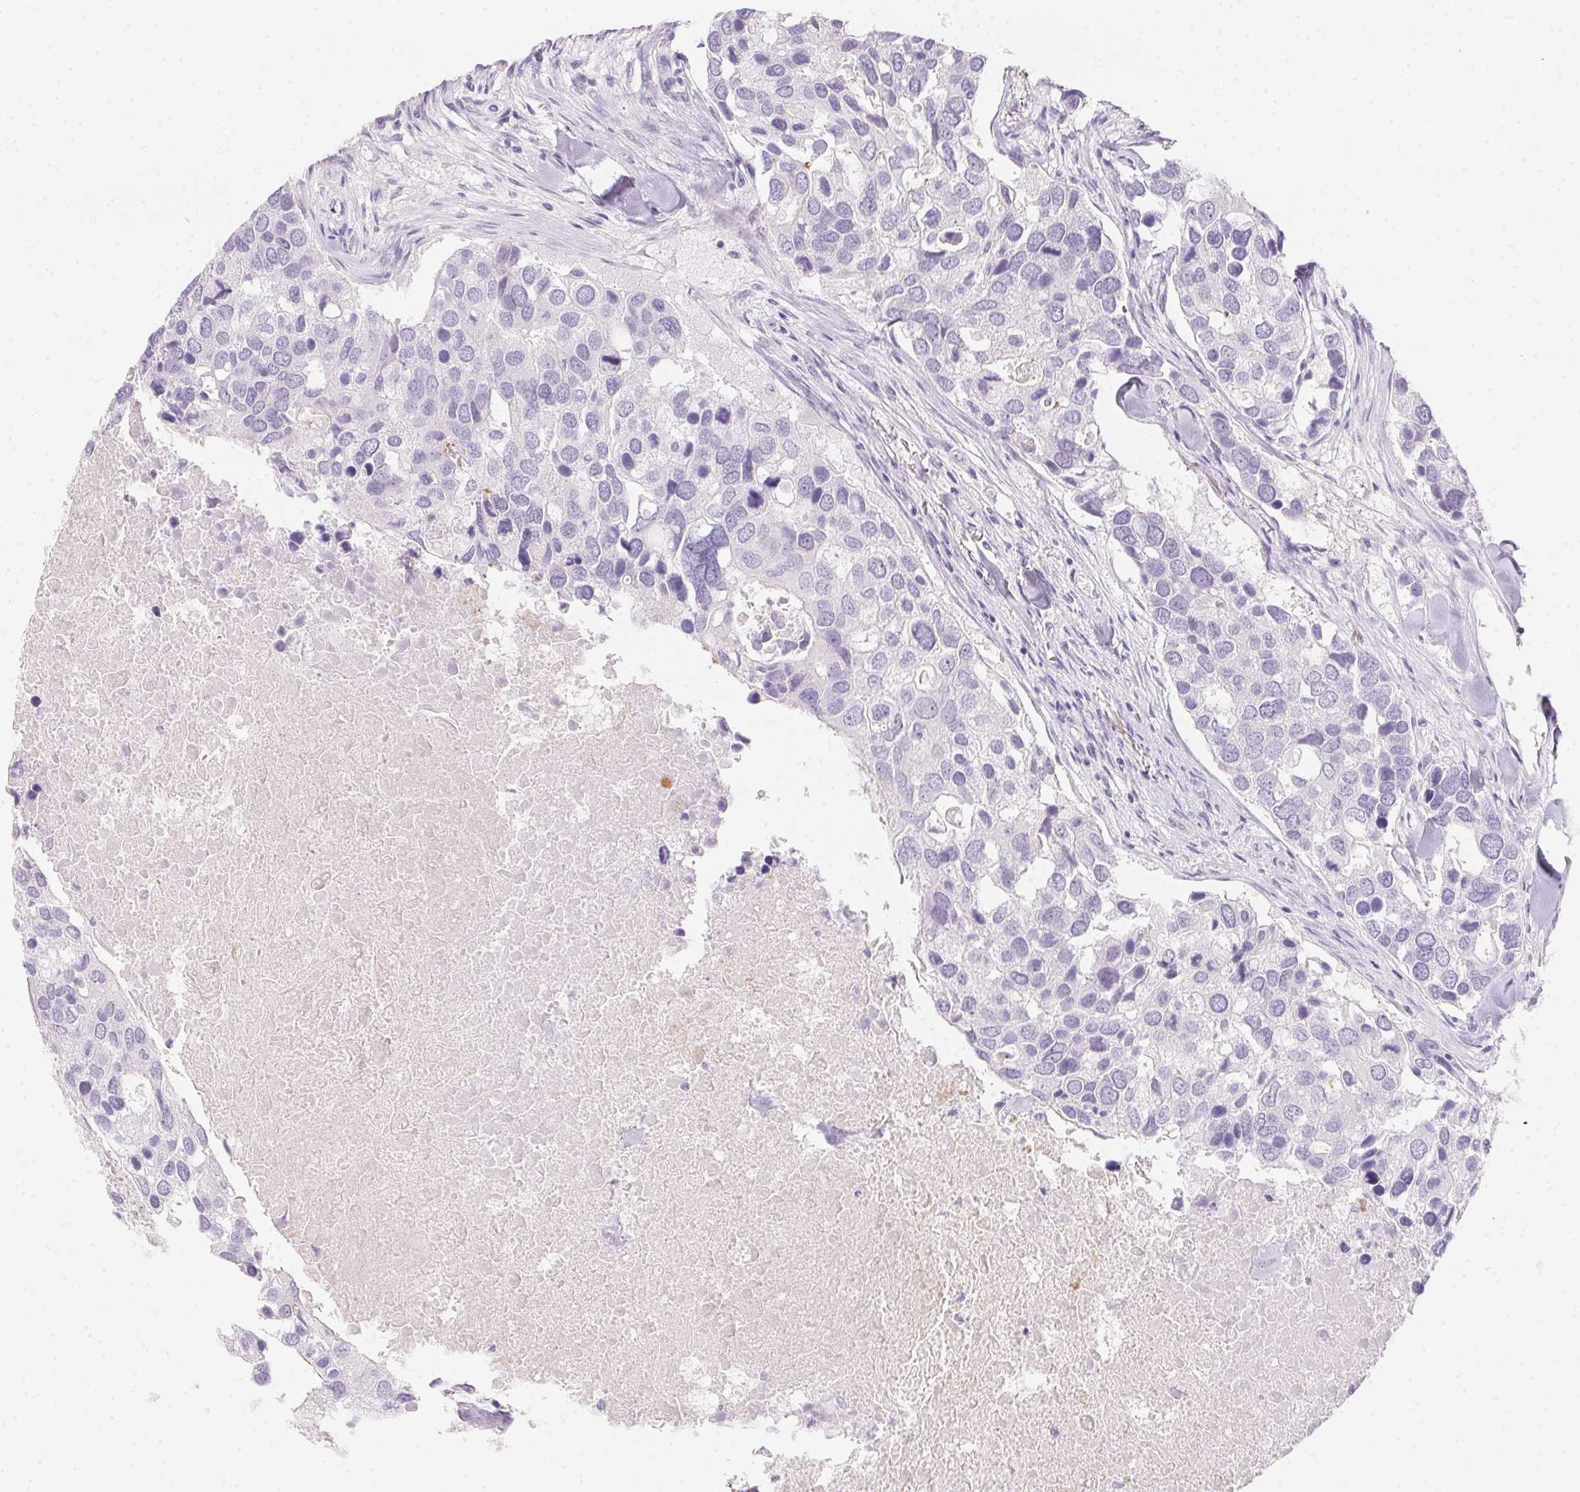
{"staining": {"intensity": "negative", "quantity": "none", "location": "none"}, "tissue": "breast cancer", "cell_type": "Tumor cells", "image_type": "cancer", "snomed": [{"axis": "morphology", "description": "Duct carcinoma"}, {"axis": "topography", "description": "Breast"}], "caption": "Protein analysis of breast invasive ductal carcinoma reveals no significant expression in tumor cells.", "gene": "MYL4", "patient": {"sex": "female", "age": 83}}